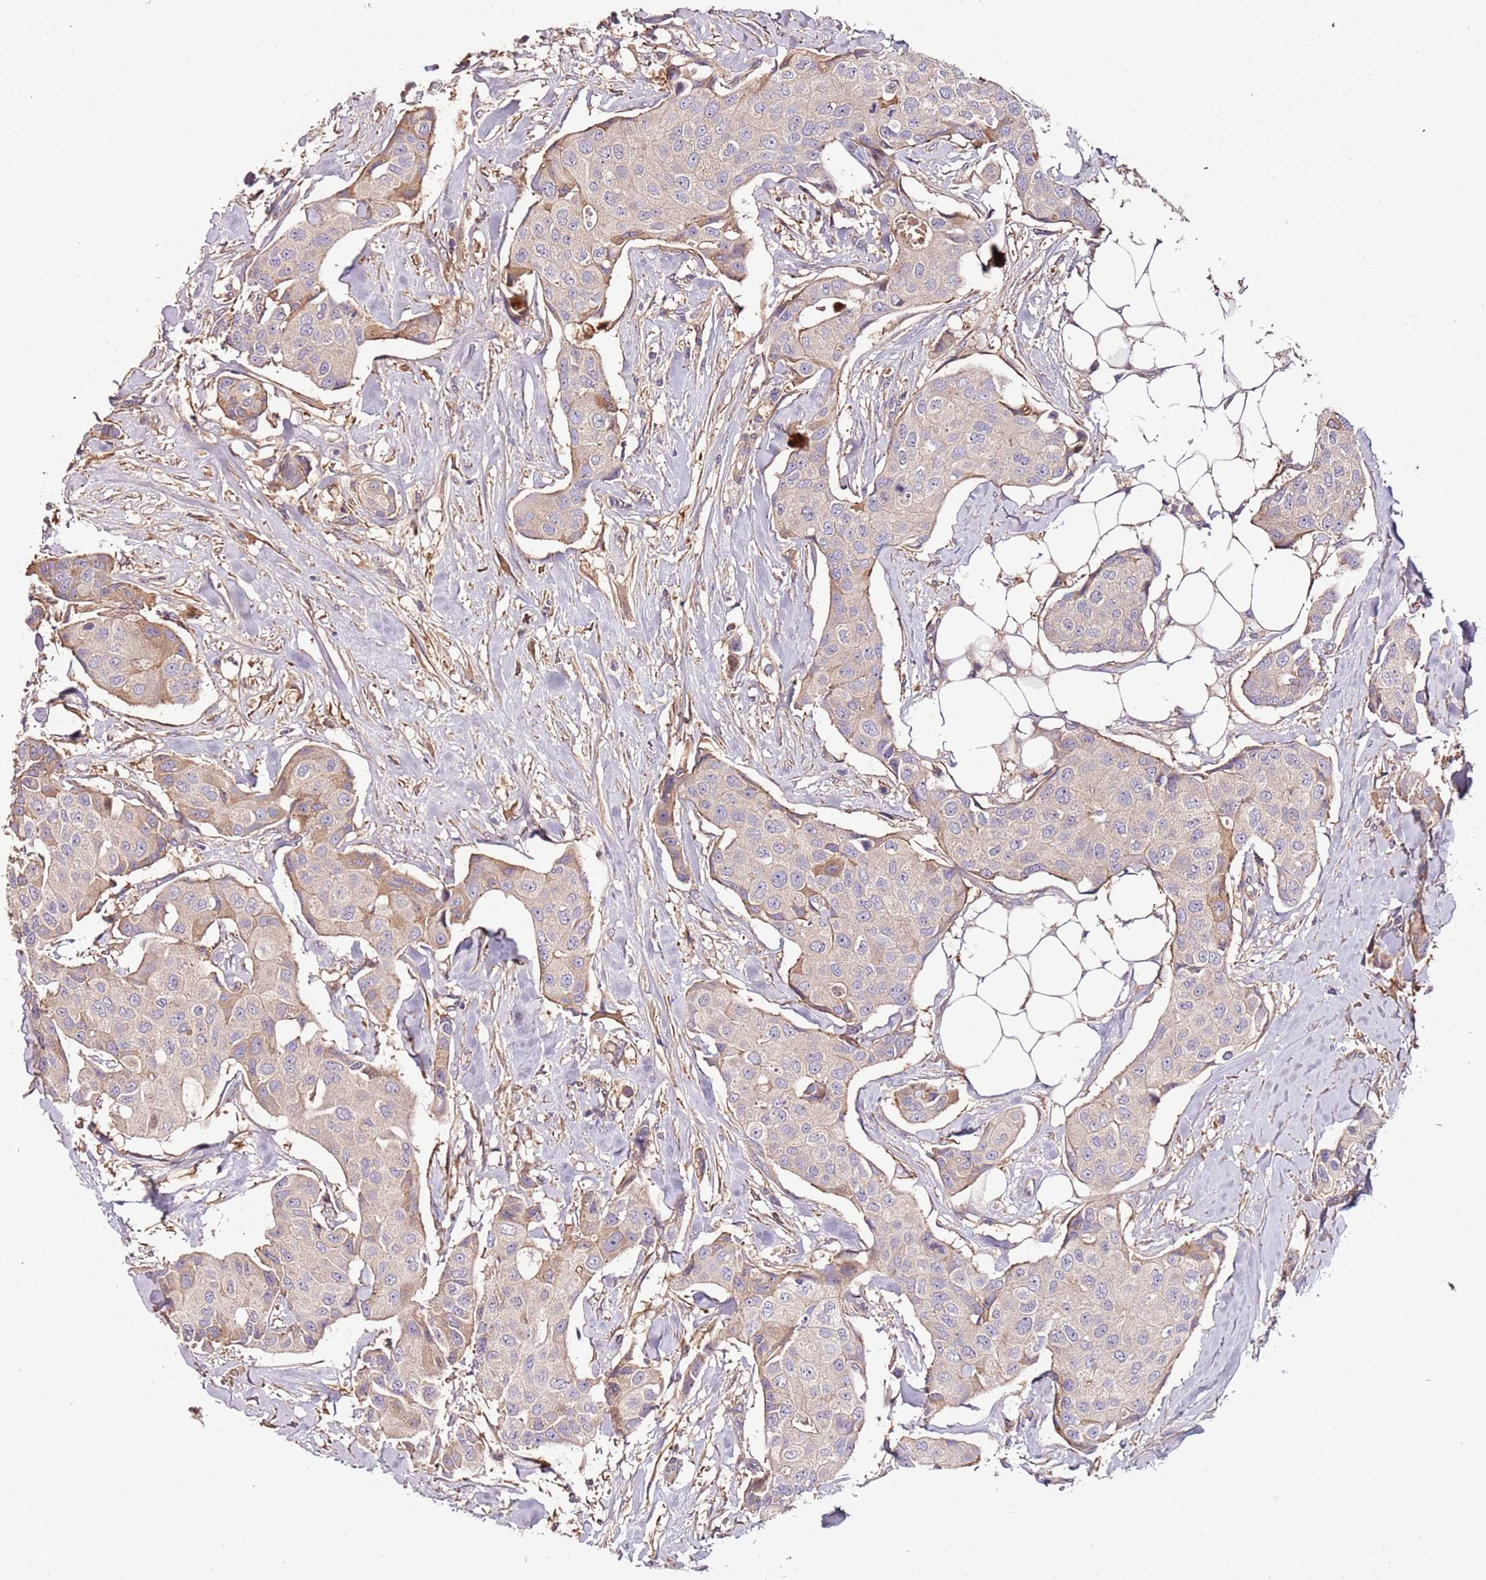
{"staining": {"intensity": "moderate", "quantity": "<25%", "location": "cytoplasmic/membranous"}, "tissue": "breast cancer", "cell_type": "Tumor cells", "image_type": "cancer", "snomed": [{"axis": "morphology", "description": "Duct carcinoma"}, {"axis": "topography", "description": "Breast"}, {"axis": "topography", "description": "Lymph node"}], "caption": "Breast intraductal carcinoma stained for a protein (brown) demonstrates moderate cytoplasmic/membranous positive expression in about <25% of tumor cells.", "gene": "DENR", "patient": {"sex": "female", "age": 80}}